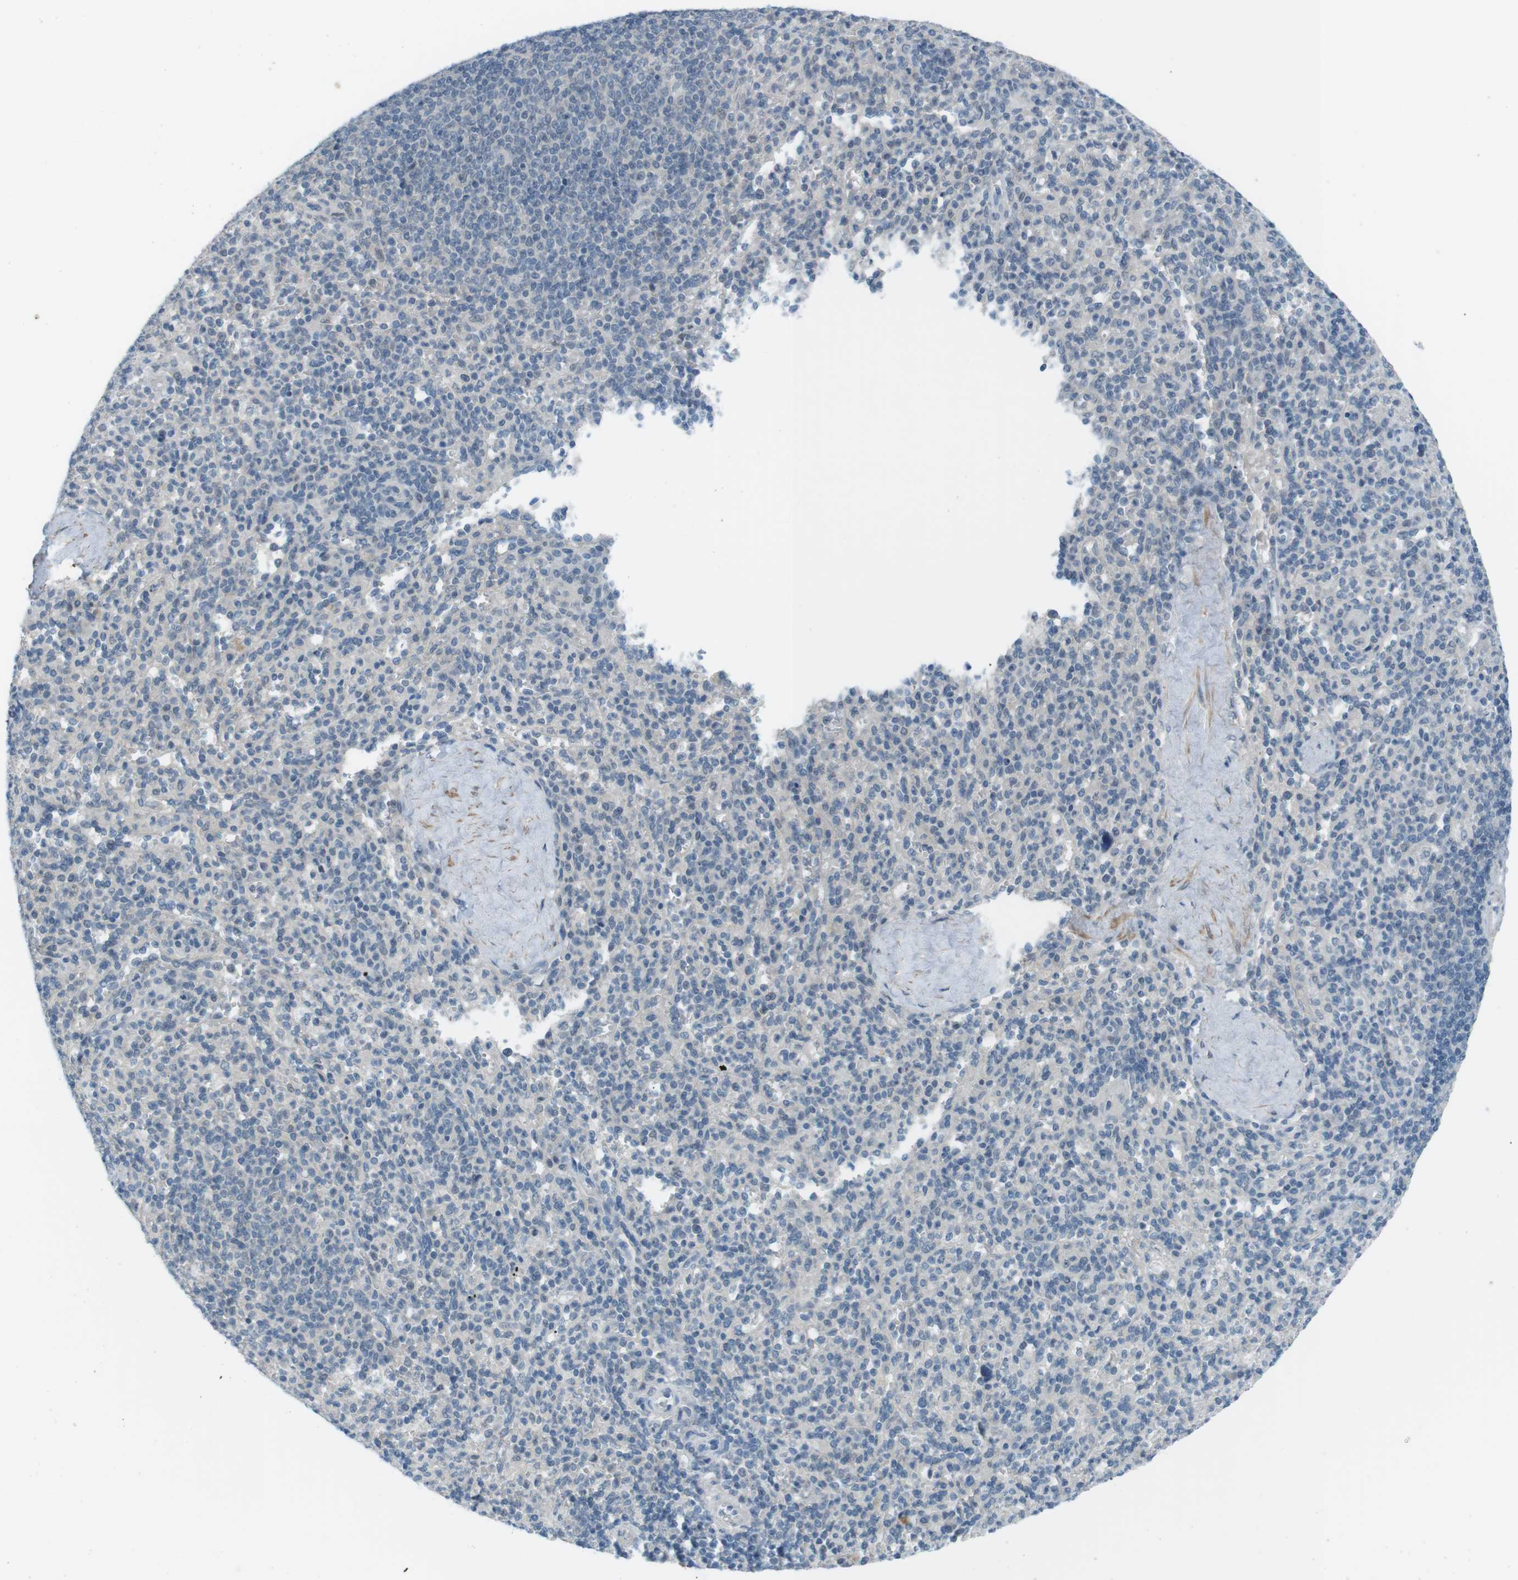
{"staining": {"intensity": "negative", "quantity": "none", "location": "none"}, "tissue": "spleen", "cell_type": "Cells in red pulp", "image_type": "normal", "snomed": [{"axis": "morphology", "description": "Normal tissue, NOS"}, {"axis": "topography", "description": "Spleen"}], "caption": "An immunohistochemistry micrograph of unremarkable spleen is shown. There is no staining in cells in red pulp of spleen. (DAB (3,3'-diaminobenzidine) immunohistochemistry (IHC), high magnification).", "gene": "RTN3", "patient": {"sex": "male", "age": 36}}